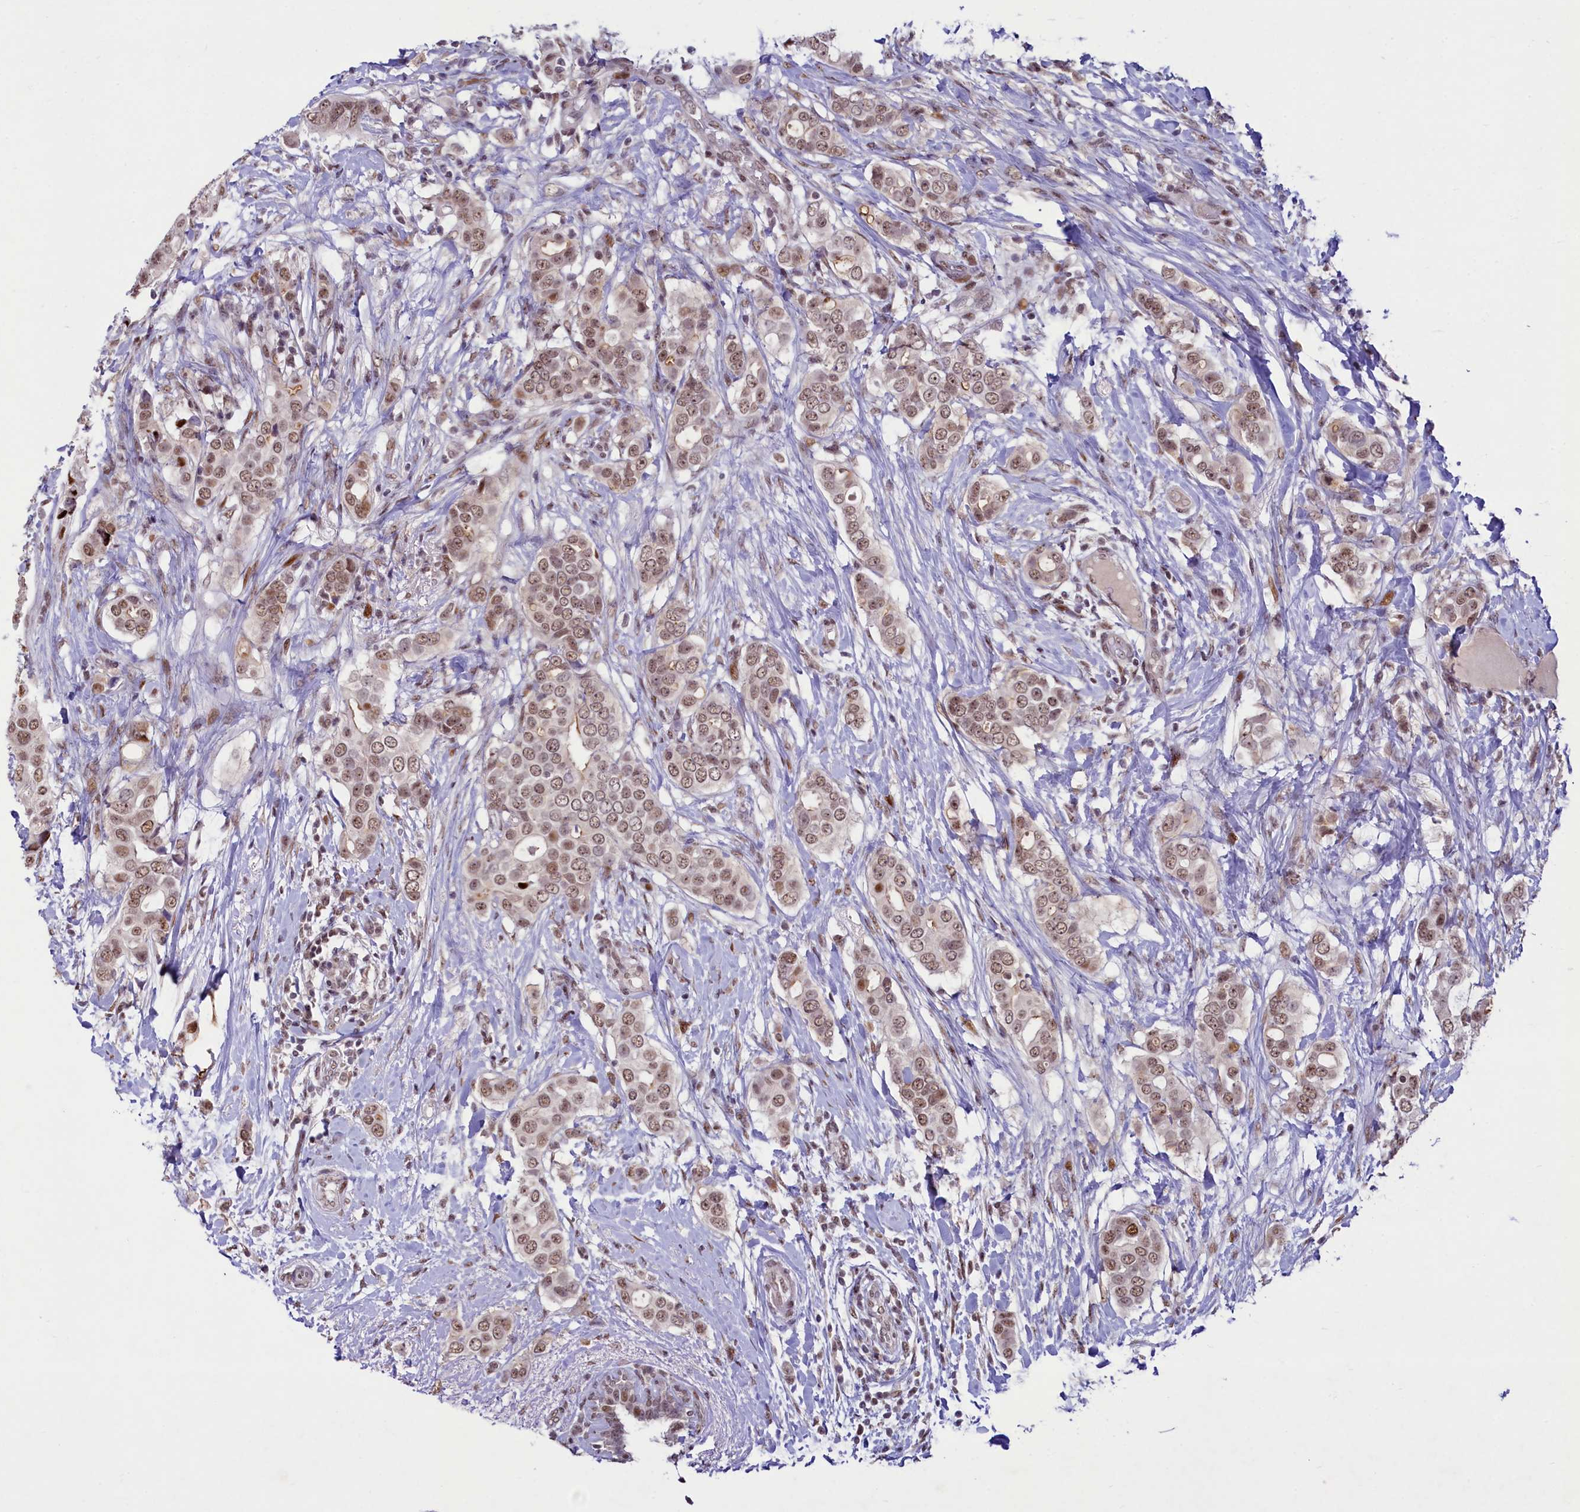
{"staining": {"intensity": "moderate", "quantity": ">75%", "location": "nuclear"}, "tissue": "breast cancer", "cell_type": "Tumor cells", "image_type": "cancer", "snomed": [{"axis": "morphology", "description": "Lobular carcinoma"}, {"axis": "topography", "description": "Breast"}], "caption": "DAB (3,3'-diaminobenzidine) immunohistochemical staining of breast lobular carcinoma exhibits moderate nuclear protein staining in about >75% of tumor cells.", "gene": "ANKS3", "patient": {"sex": "female", "age": 51}}